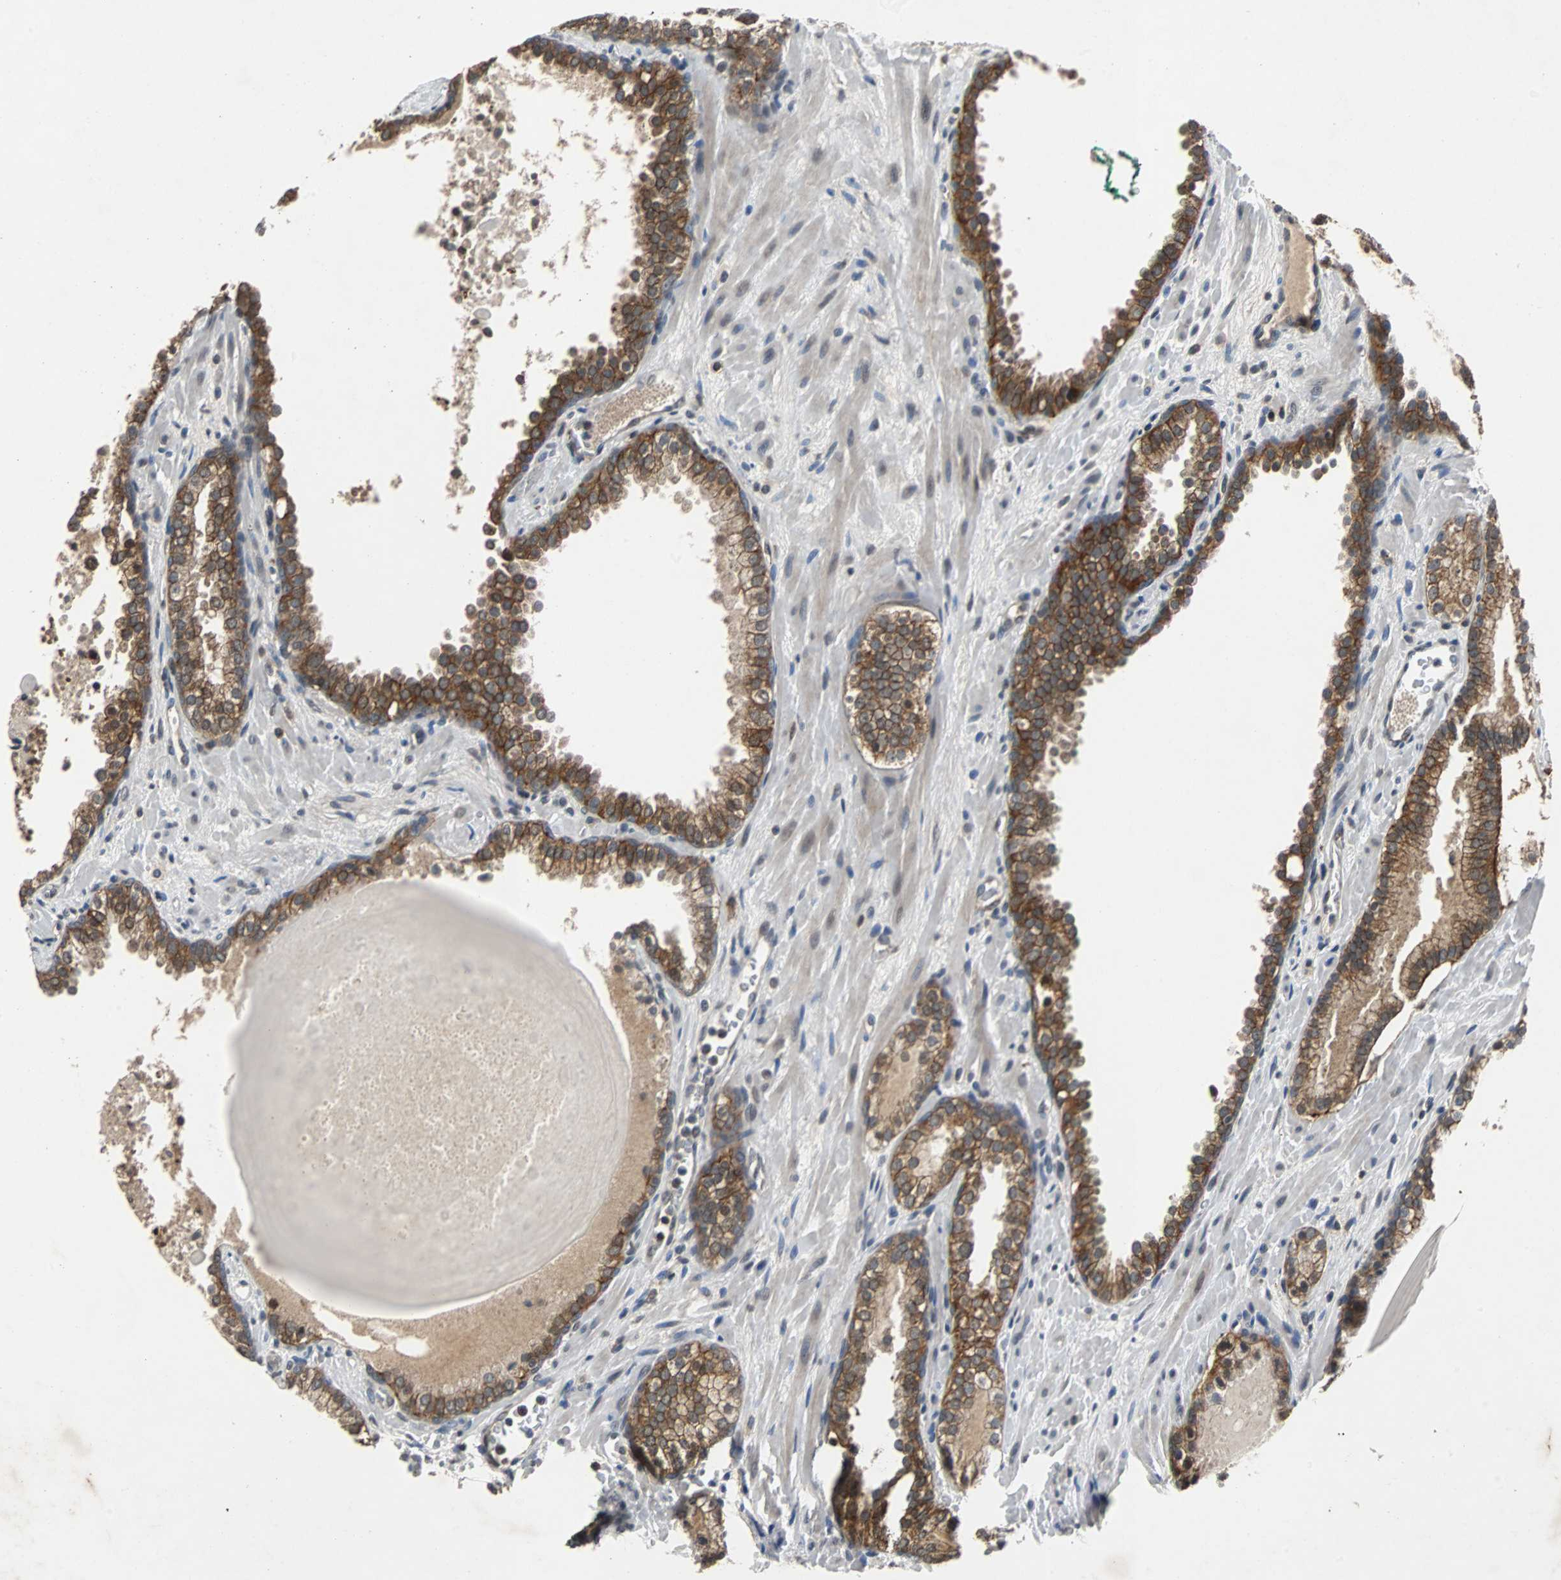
{"staining": {"intensity": "moderate", "quantity": ">75%", "location": "cytoplasmic/membranous"}, "tissue": "prostate cancer", "cell_type": "Tumor cells", "image_type": "cancer", "snomed": [{"axis": "morphology", "description": "Adenocarcinoma, Low grade"}, {"axis": "topography", "description": "Prostate"}], "caption": "Tumor cells exhibit medium levels of moderate cytoplasmic/membranous expression in approximately >75% of cells in human prostate cancer.", "gene": "LSR", "patient": {"sex": "male", "age": 63}}